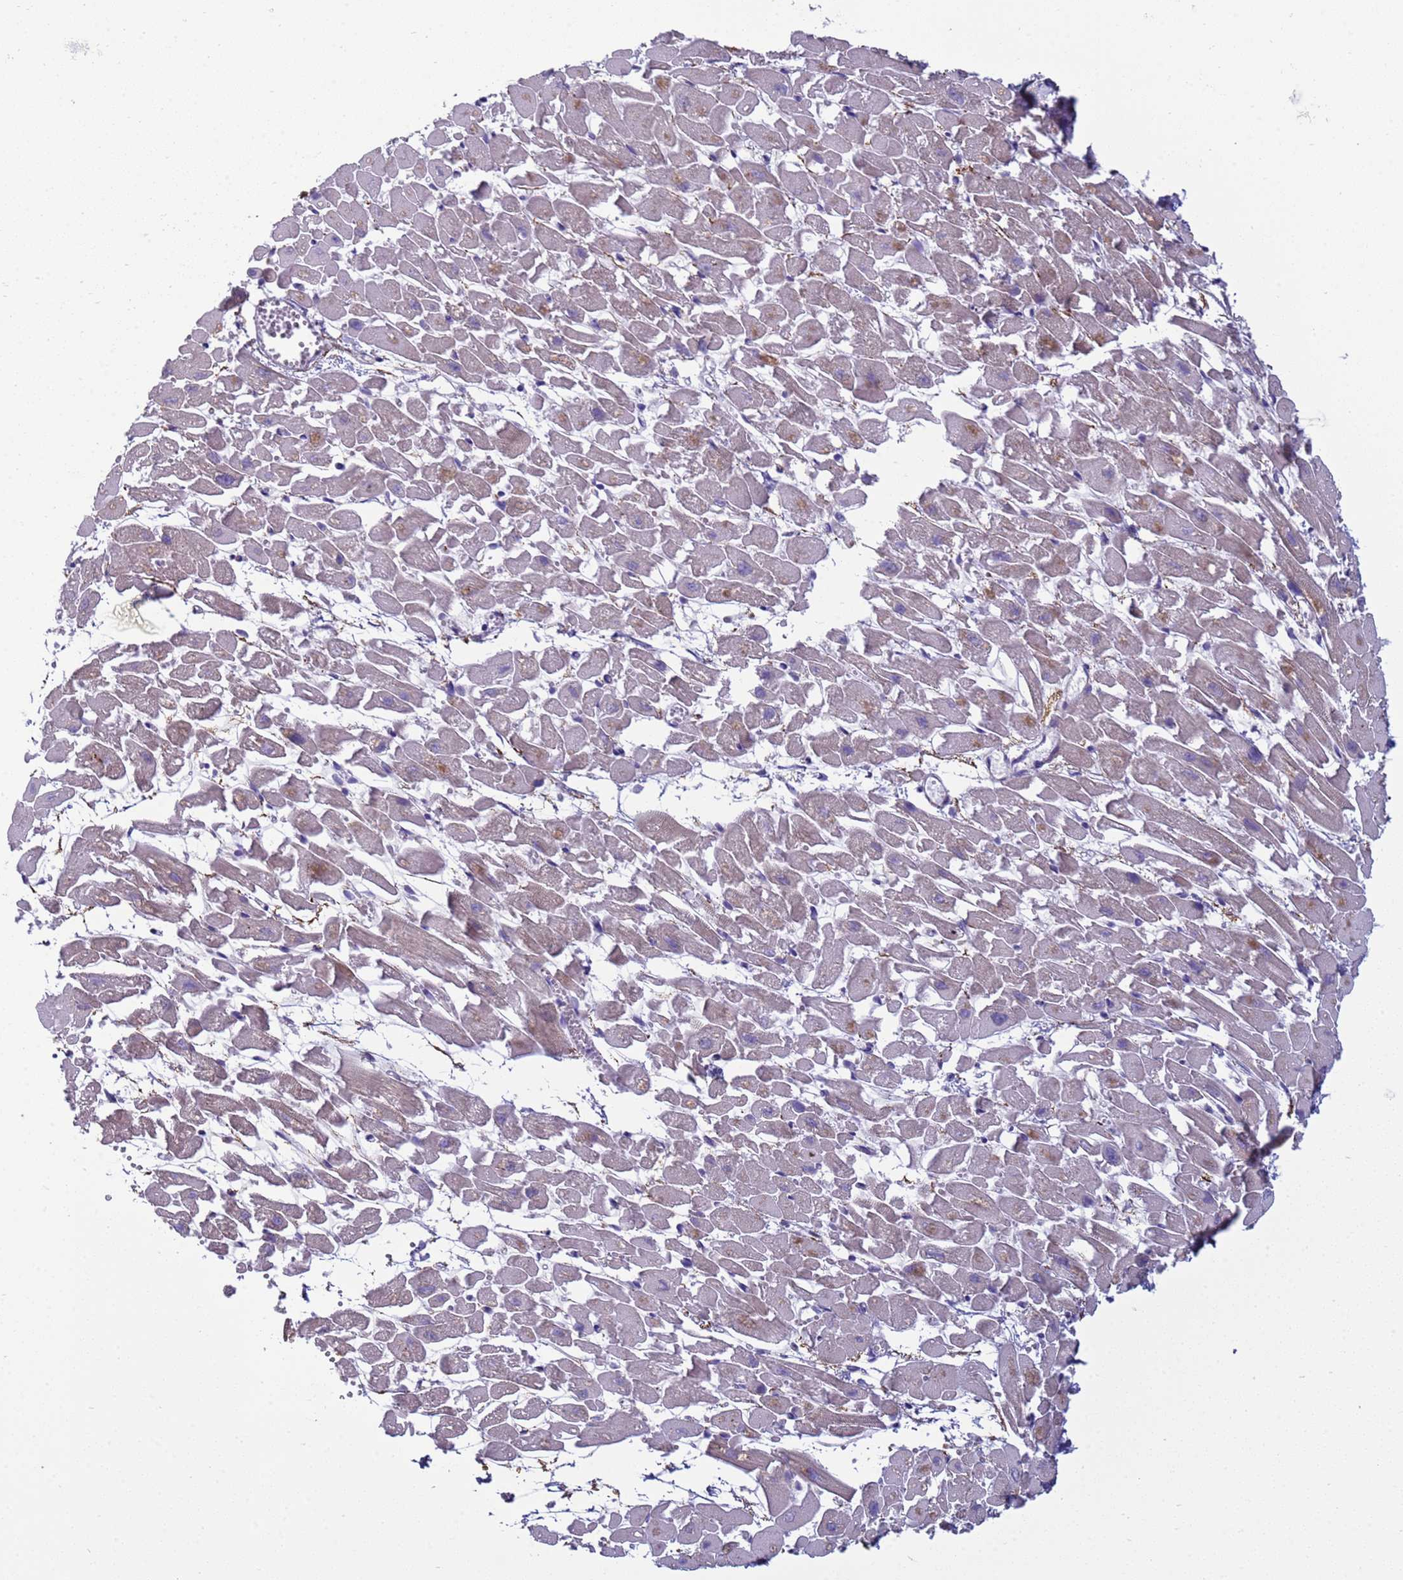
{"staining": {"intensity": "moderate", "quantity": "25%-75%", "location": "cytoplasmic/membranous"}, "tissue": "heart muscle", "cell_type": "Cardiomyocytes", "image_type": "normal", "snomed": [{"axis": "morphology", "description": "Normal tissue, NOS"}, {"axis": "topography", "description": "Heart"}], "caption": "A medium amount of moderate cytoplasmic/membranous staining is identified in approximately 25%-75% of cardiomyocytes in benign heart muscle. The protein is shown in brown color, while the nuclei are stained blue.", "gene": "TRIM51G", "patient": {"sex": "female", "age": 64}}